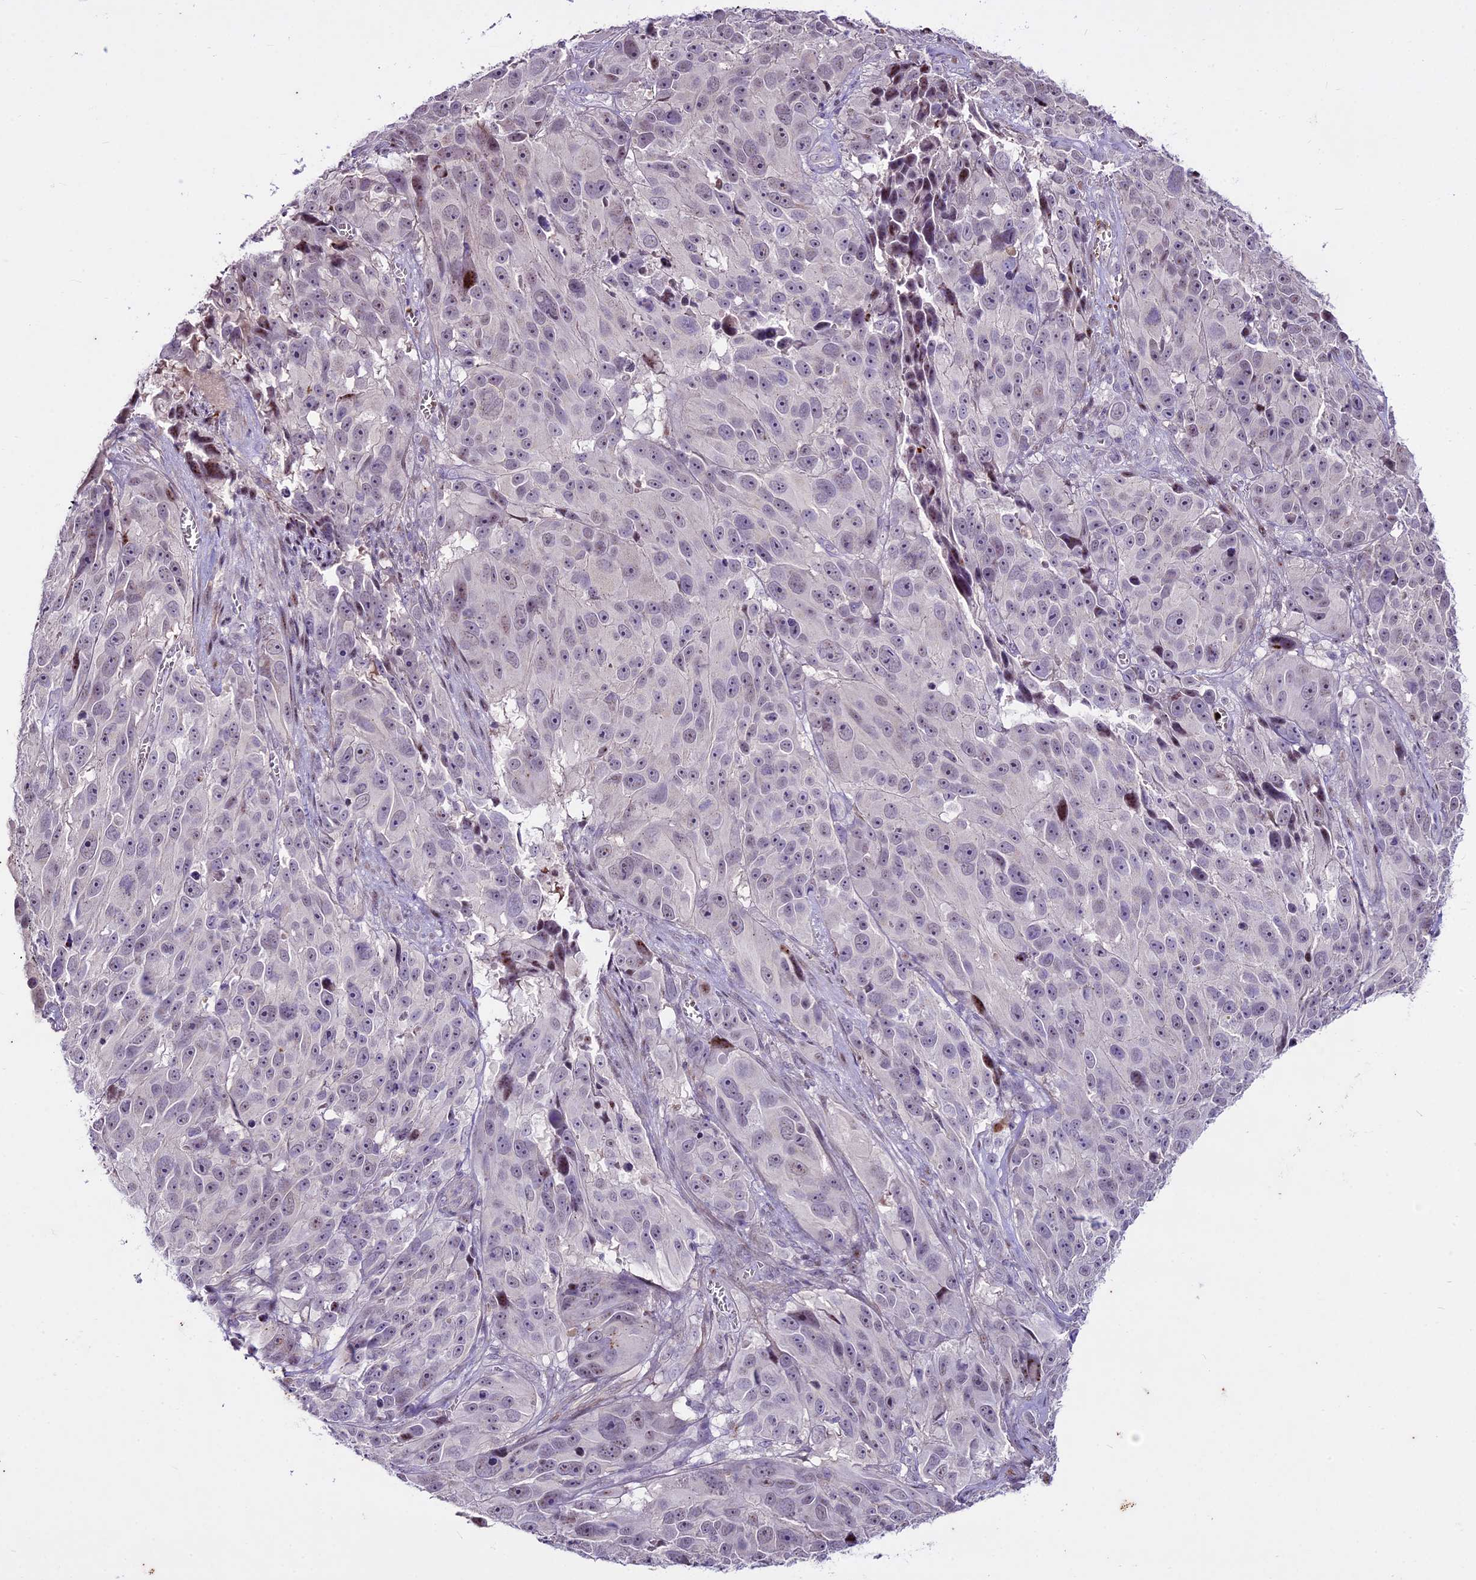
{"staining": {"intensity": "moderate", "quantity": "<25%", "location": "nuclear"}, "tissue": "melanoma", "cell_type": "Tumor cells", "image_type": "cancer", "snomed": [{"axis": "morphology", "description": "Malignant melanoma, NOS"}, {"axis": "topography", "description": "Skin"}], "caption": "A brown stain labels moderate nuclear expression of a protein in human malignant melanoma tumor cells.", "gene": "SUSD3", "patient": {"sex": "male", "age": 84}}